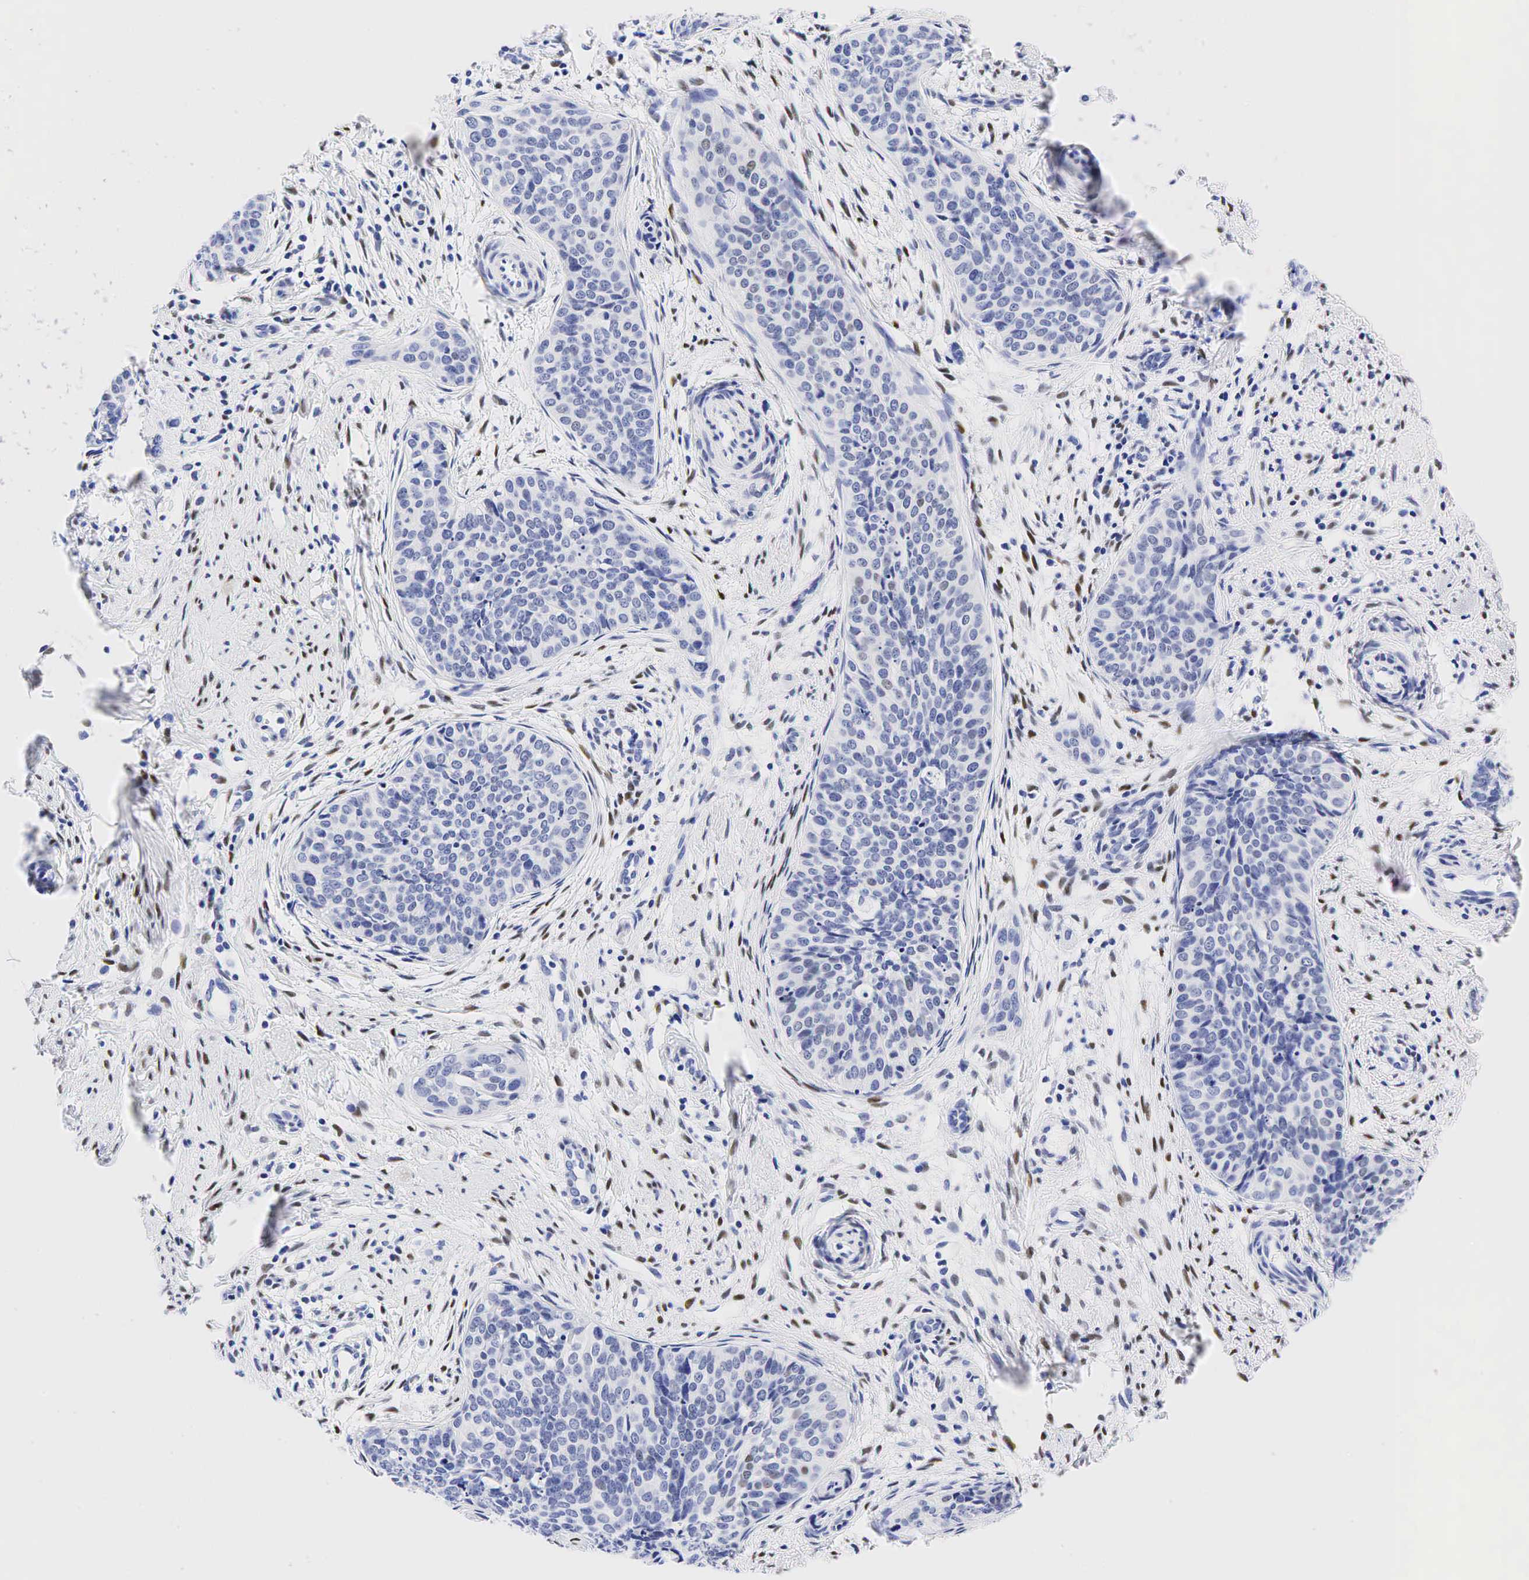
{"staining": {"intensity": "weak", "quantity": "<25%", "location": "nuclear"}, "tissue": "cervical cancer", "cell_type": "Tumor cells", "image_type": "cancer", "snomed": [{"axis": "morphology", "description": "Squamous cell carcinoma, NOS"}, {"axis": "topography", "description": "Cervix"}], "caption": "IHC image of neoplastic tissue: human cervical cancer (squamous cell carcinoma) stained with DAB (3,3'-diaminobenzidine) reveals no significant protein staining in tumor cells.", "gene": "ESR1", "patient": {"sex": "female", "age": 34}}